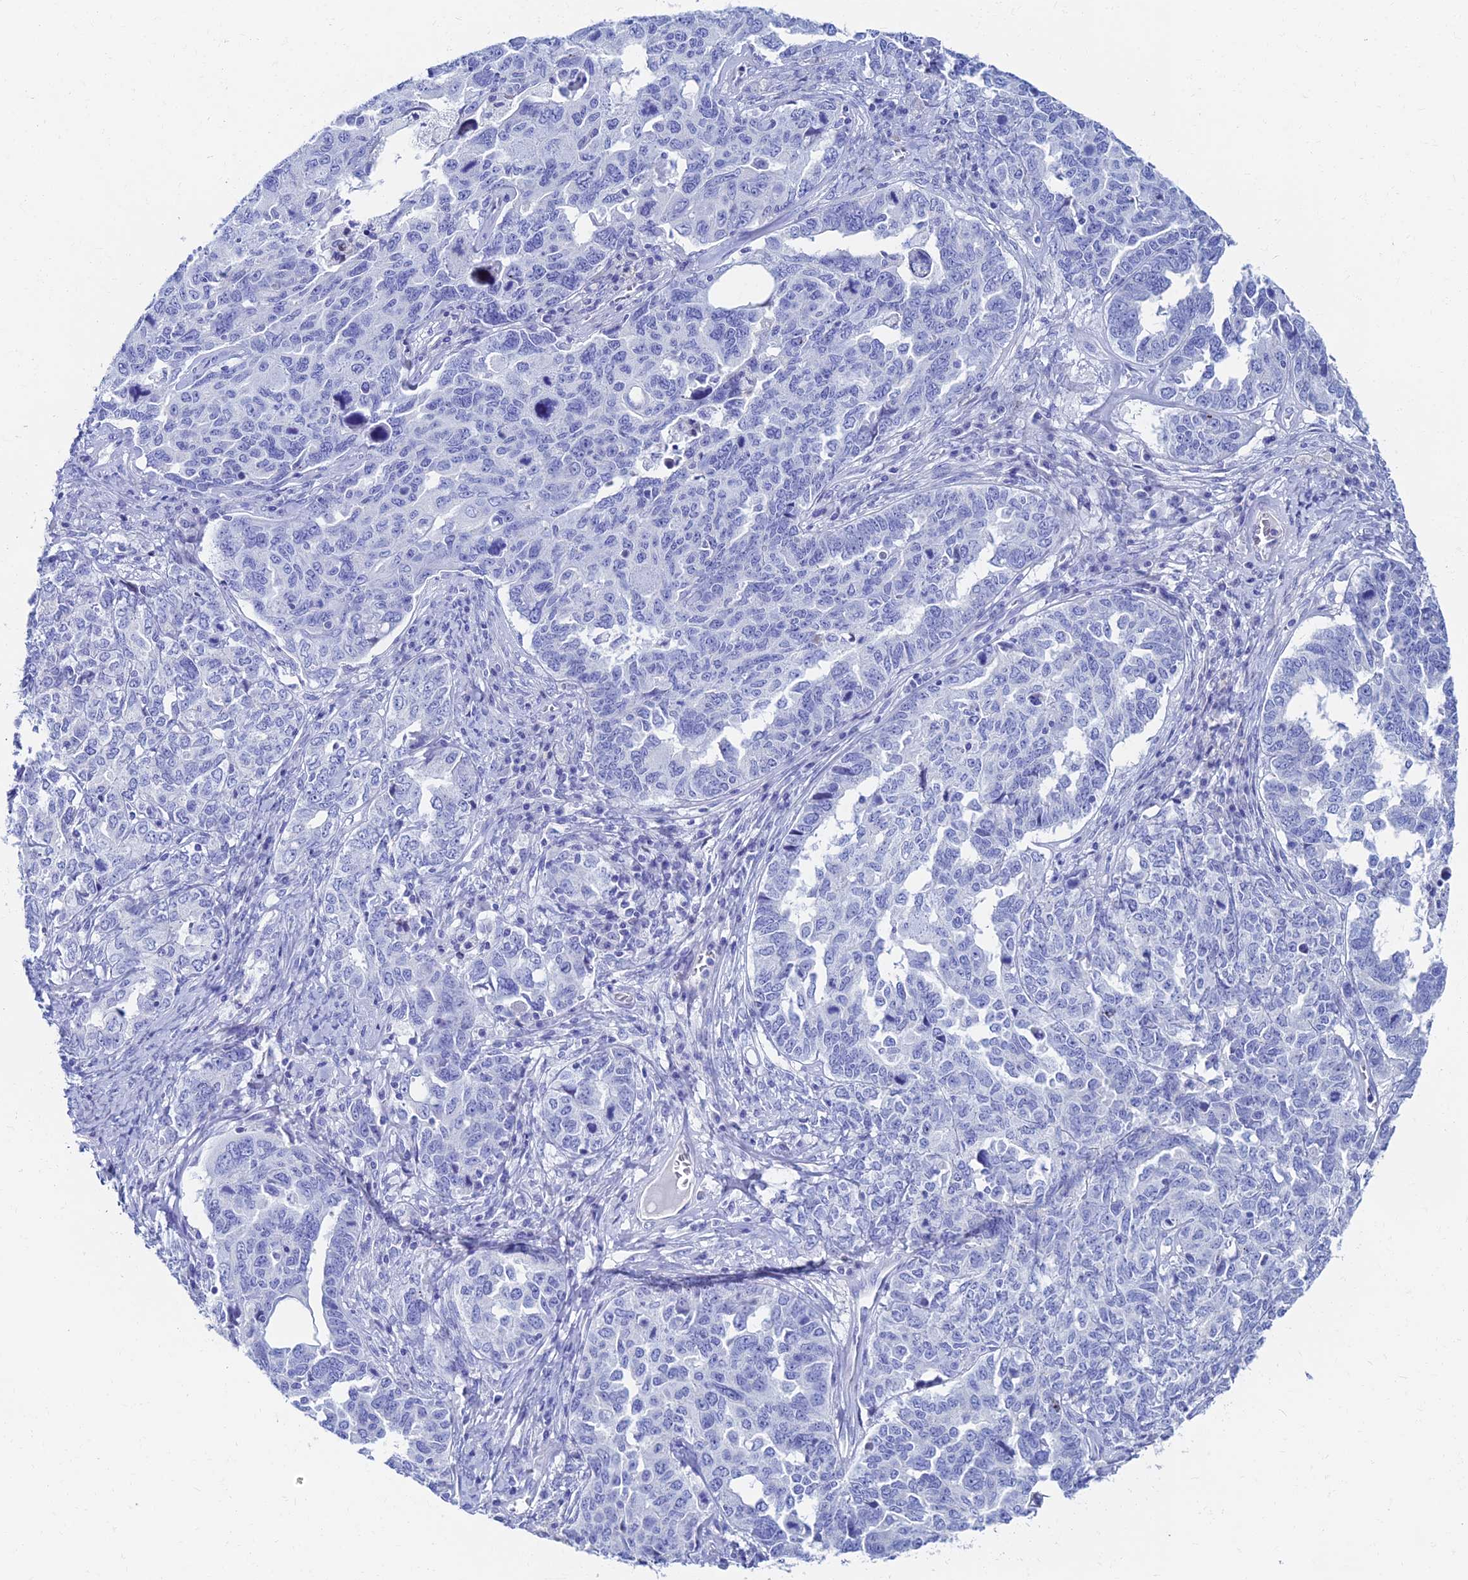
{"staining": {"intensity": "negative", "quantity": "none", "location": "none"}, "tissue": "ovarian cancer", "cell_type": "Tumor cells", "image_type": "cancer", "snomed": [{"axis": "morphology", "description": "Carcinoma, endometroid"}, {"axis": "topography", "description": "Ovary"}], "caption": "Tumor cells are negative for brown protein staining in endometroid carcinoma (ovarian). (Stains: DAB IHC with hematoxylin counter stain, Microscopy: brightfield microscopy at high magnification).", "gene": "HSPA1L", "patient": {"sex": "female", "age": 62}}